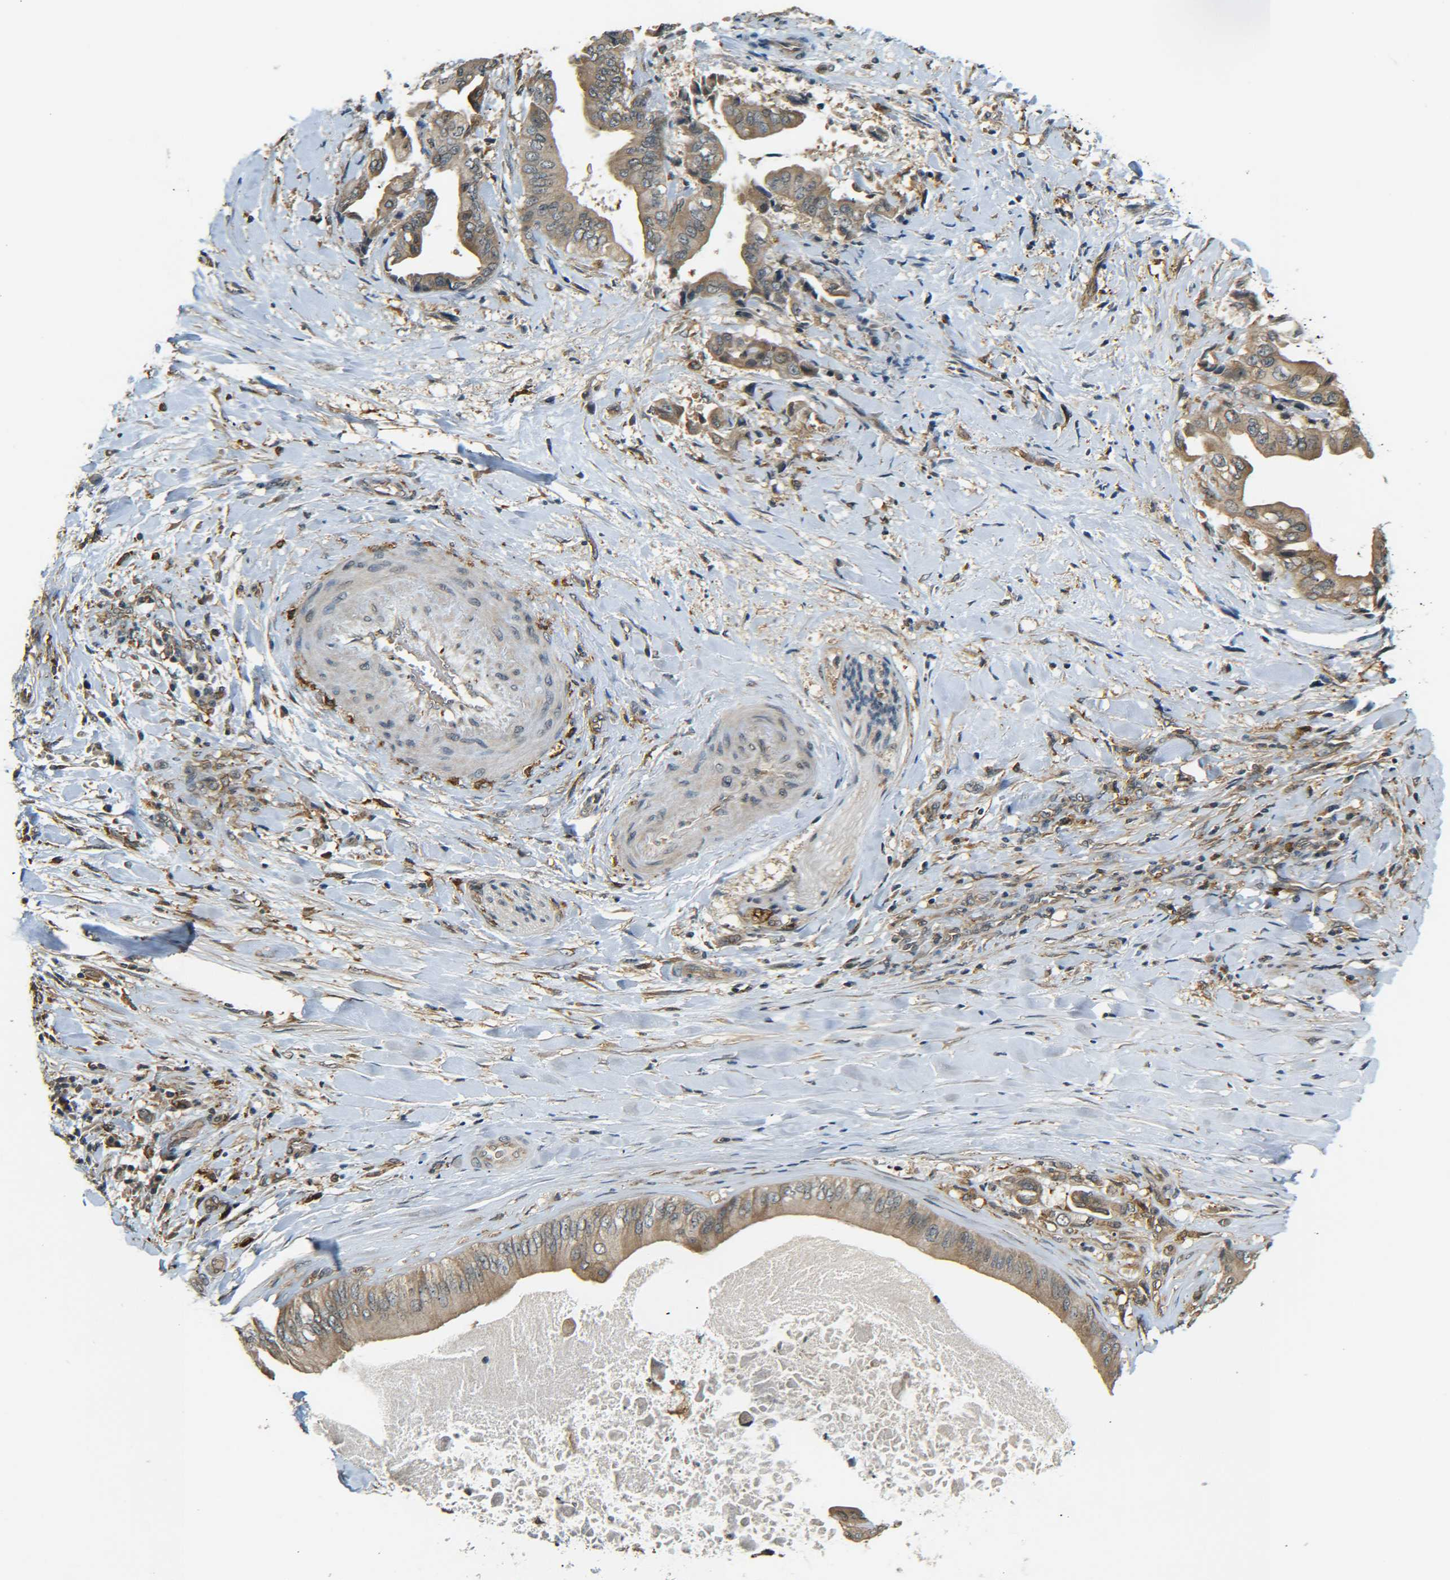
{"staining": {"intensity": "moderate", "quantity": ">75%", "location": "cytoplasmic/membranous"}, "tissue": "liver cancer", "cell_type": "Tumor cells", "image_type": "cancer", "snomed": [{"axis": "morphology", "description": "Cholangiocarcinoma"}, {"axis": "topography", "description": "Liver"}], "caption": "This is an image of IHC staining of cholangiocarcinoma (liver), which shows moderate expression in the cytoplasmic/membranous of tumor cells.", "gene": "DAB2", "patient": {"sex": "male", "age": 58}}